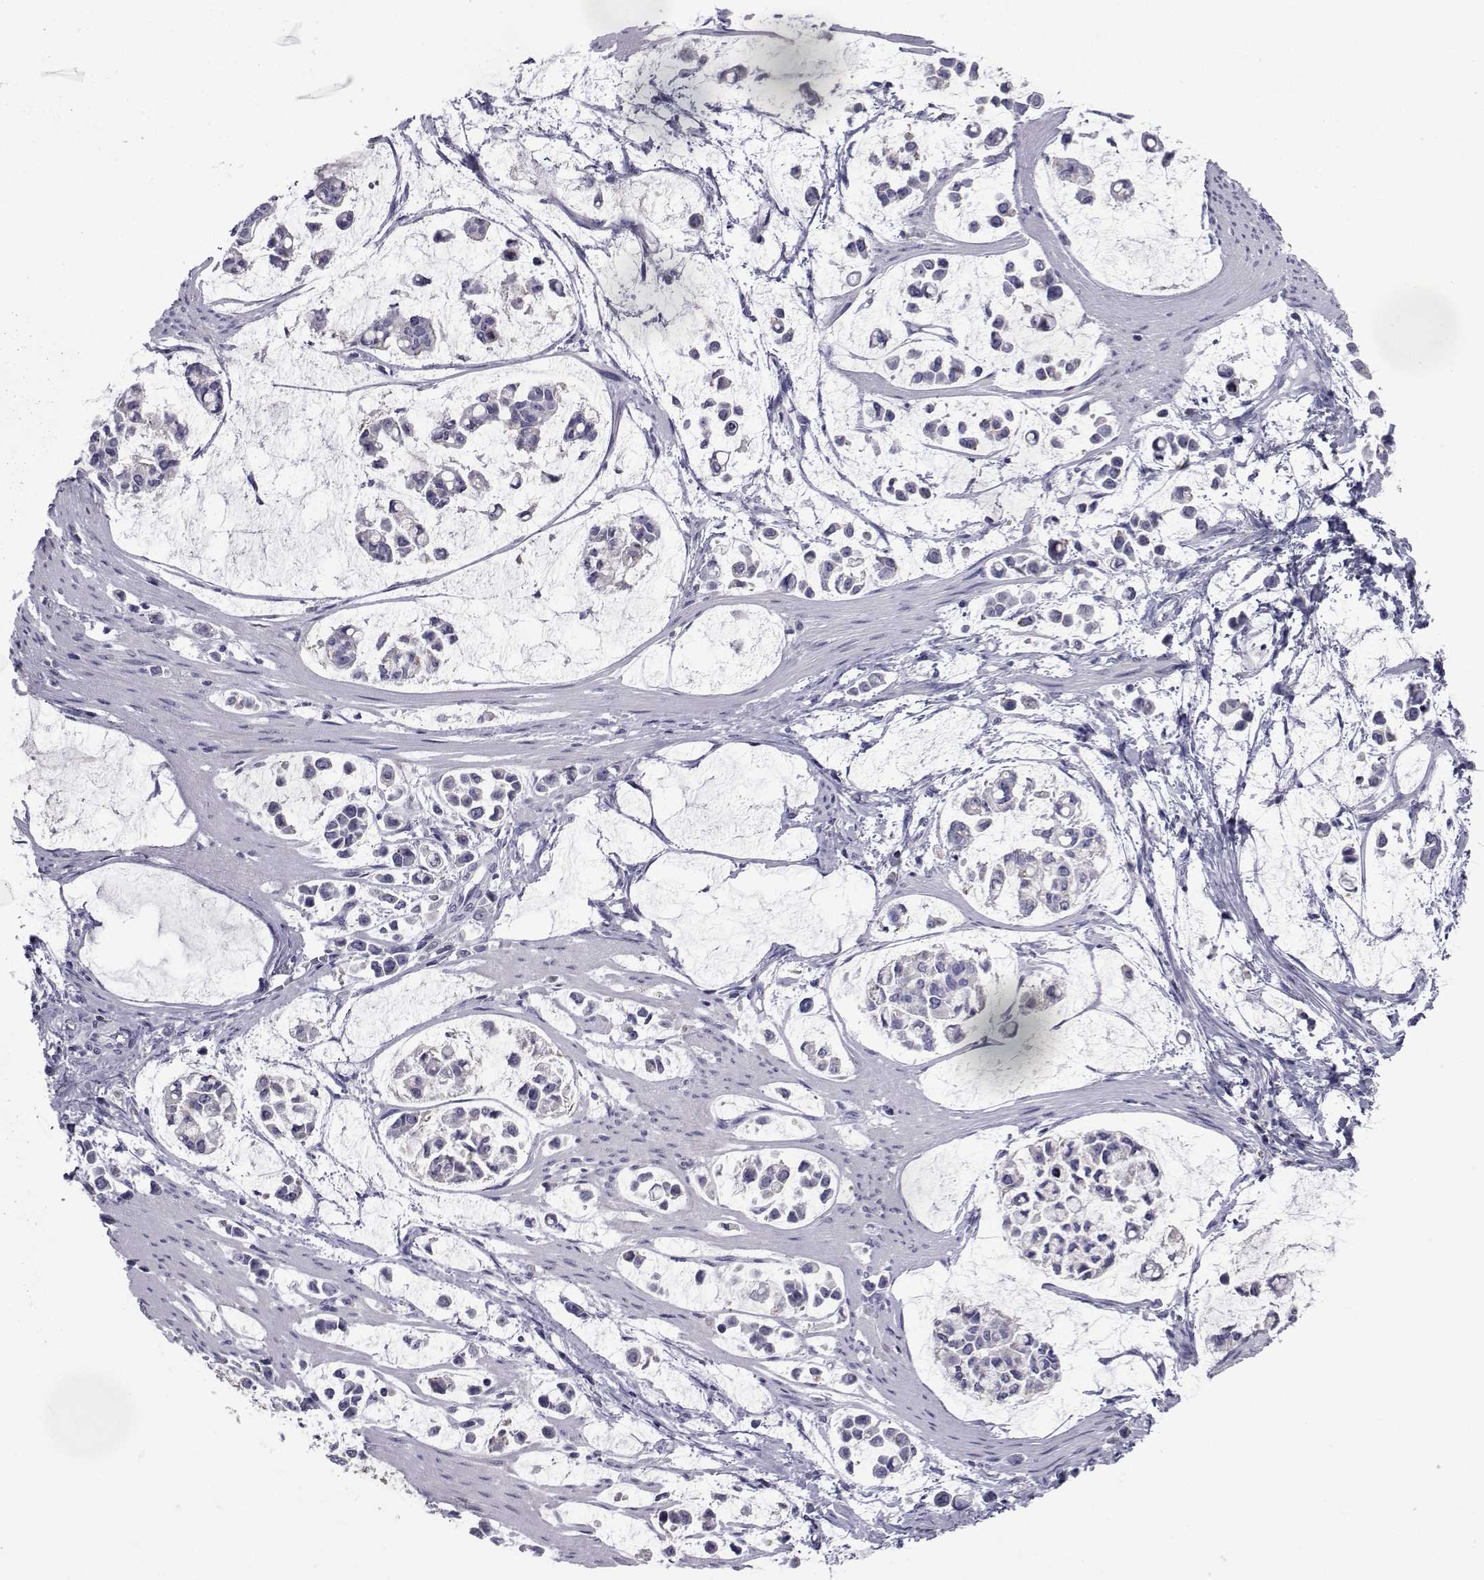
{"staining": {"intensity": "negative", "quantity": "none", "location": "none"}, "tissue": "stomach cancer", "cell_type": "Tumor cells", "image_type": "cancer", "snomed": [{"axis": "morphology", "description": "Adenocarcinoma, NOS"}, {"axis": "topography", "description": "Stomach"}], "caption": "Immunohistochemistry of human stomach adenocarcinoma demonstrates no staining in tumor cells.", "gene": "PDE6H", "patient": {"sex": "male", "age": 82}}